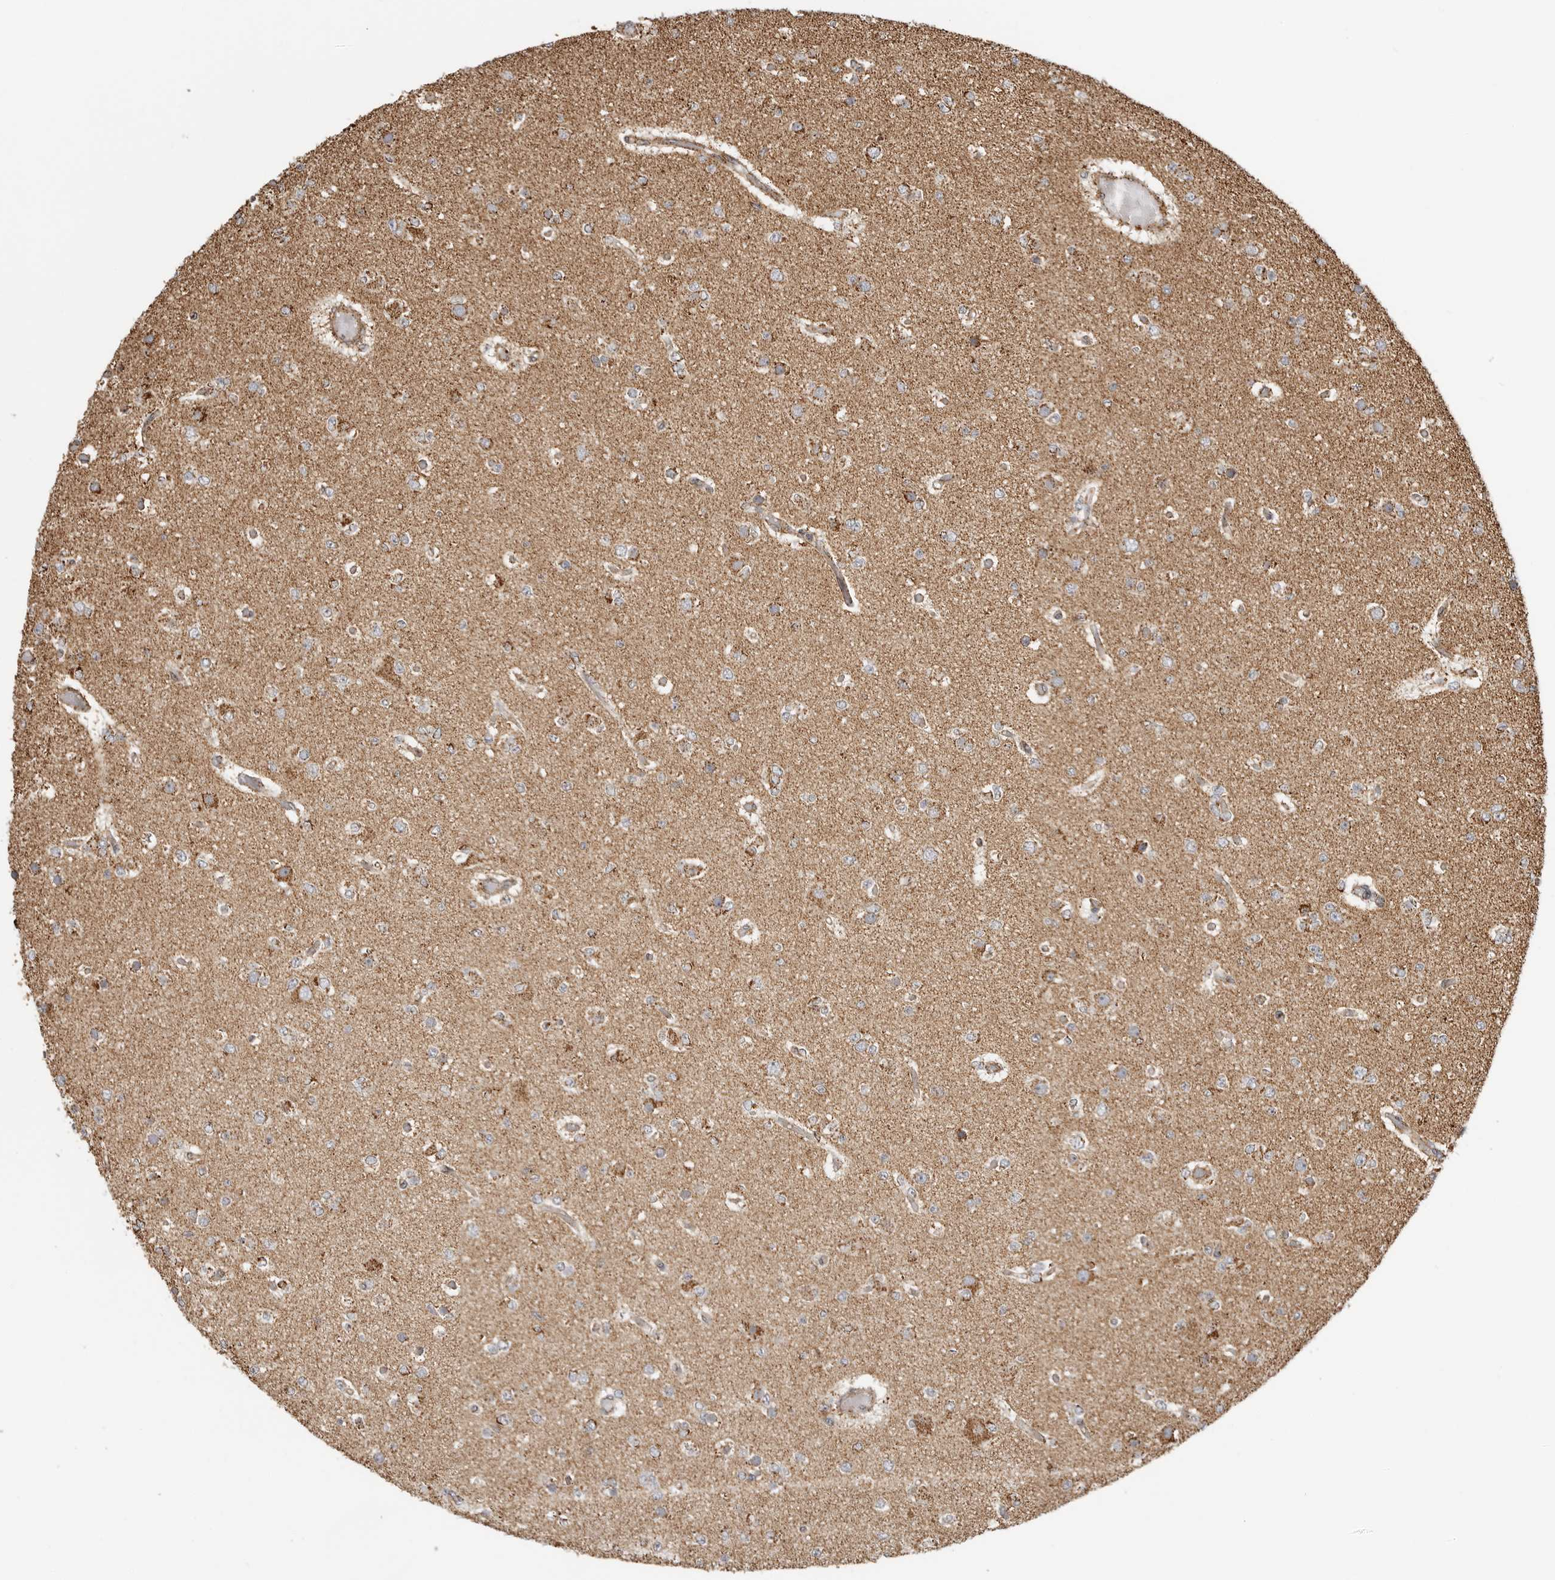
{"staining": {"intensity": "moderate", "quantity": ">75%", "location": "cytoplasmic/membranous"}, "tissue": "glioma", "cell_type": "Tumor cells", "image_type": "cancer", "snomed": [{"axis": "morphology", "description": "Glioma, malignant, Low grade"}, {"axis": "topography", "description": "Brain"}], "caption": "Approximately >75% of tumor cells in low-grade glioma (malignant) exhibit moderate cytoplasmic/membranous protein staining as visualized by brown immunohistochemical staining.", "gene": "BMP2K", "patient": {"sex": "female", "age": 22}}